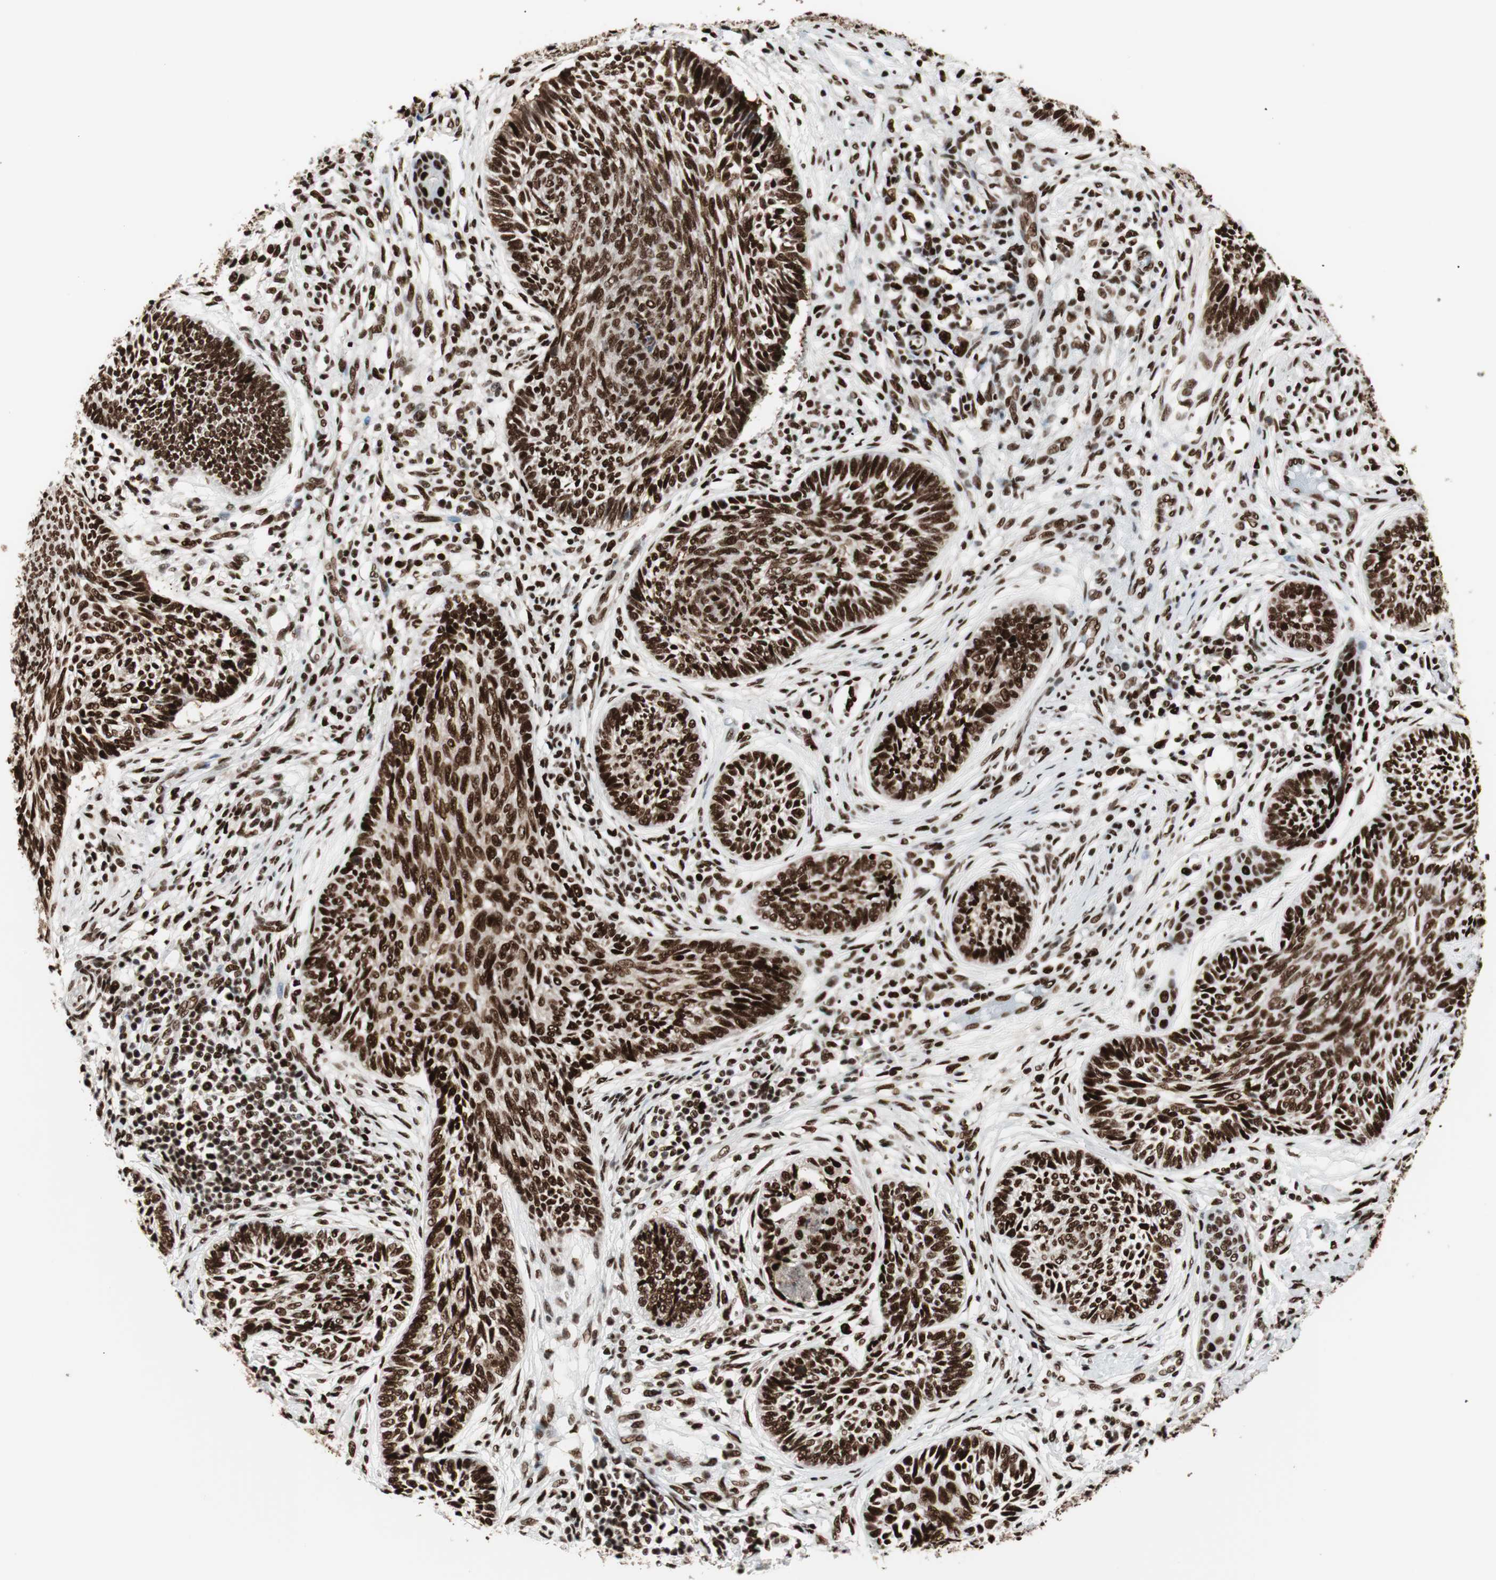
{"staining": {"intensity": "strong", "quantity": ">75%", "location": "nuclear"}, "tissue": "skin cancer", "cell_type": "Tumor cells", "image_type": "cancer", "snomed": [{"axis": "morphology", "description": "Papilloma, NOS"}, {"axis": "morphology", "description": "Basal cell carcinoma"}, {"axis": "topography", "description": "Skin"}], "caption": "Approximately >75% of tumor cells in skin basal cell carcinoma demonstrate strong nuclear protein staining as visualized by brown immunohistochemical staining.", "gene": "PSME3", "patient": {"sex": "male", "age": 87}}